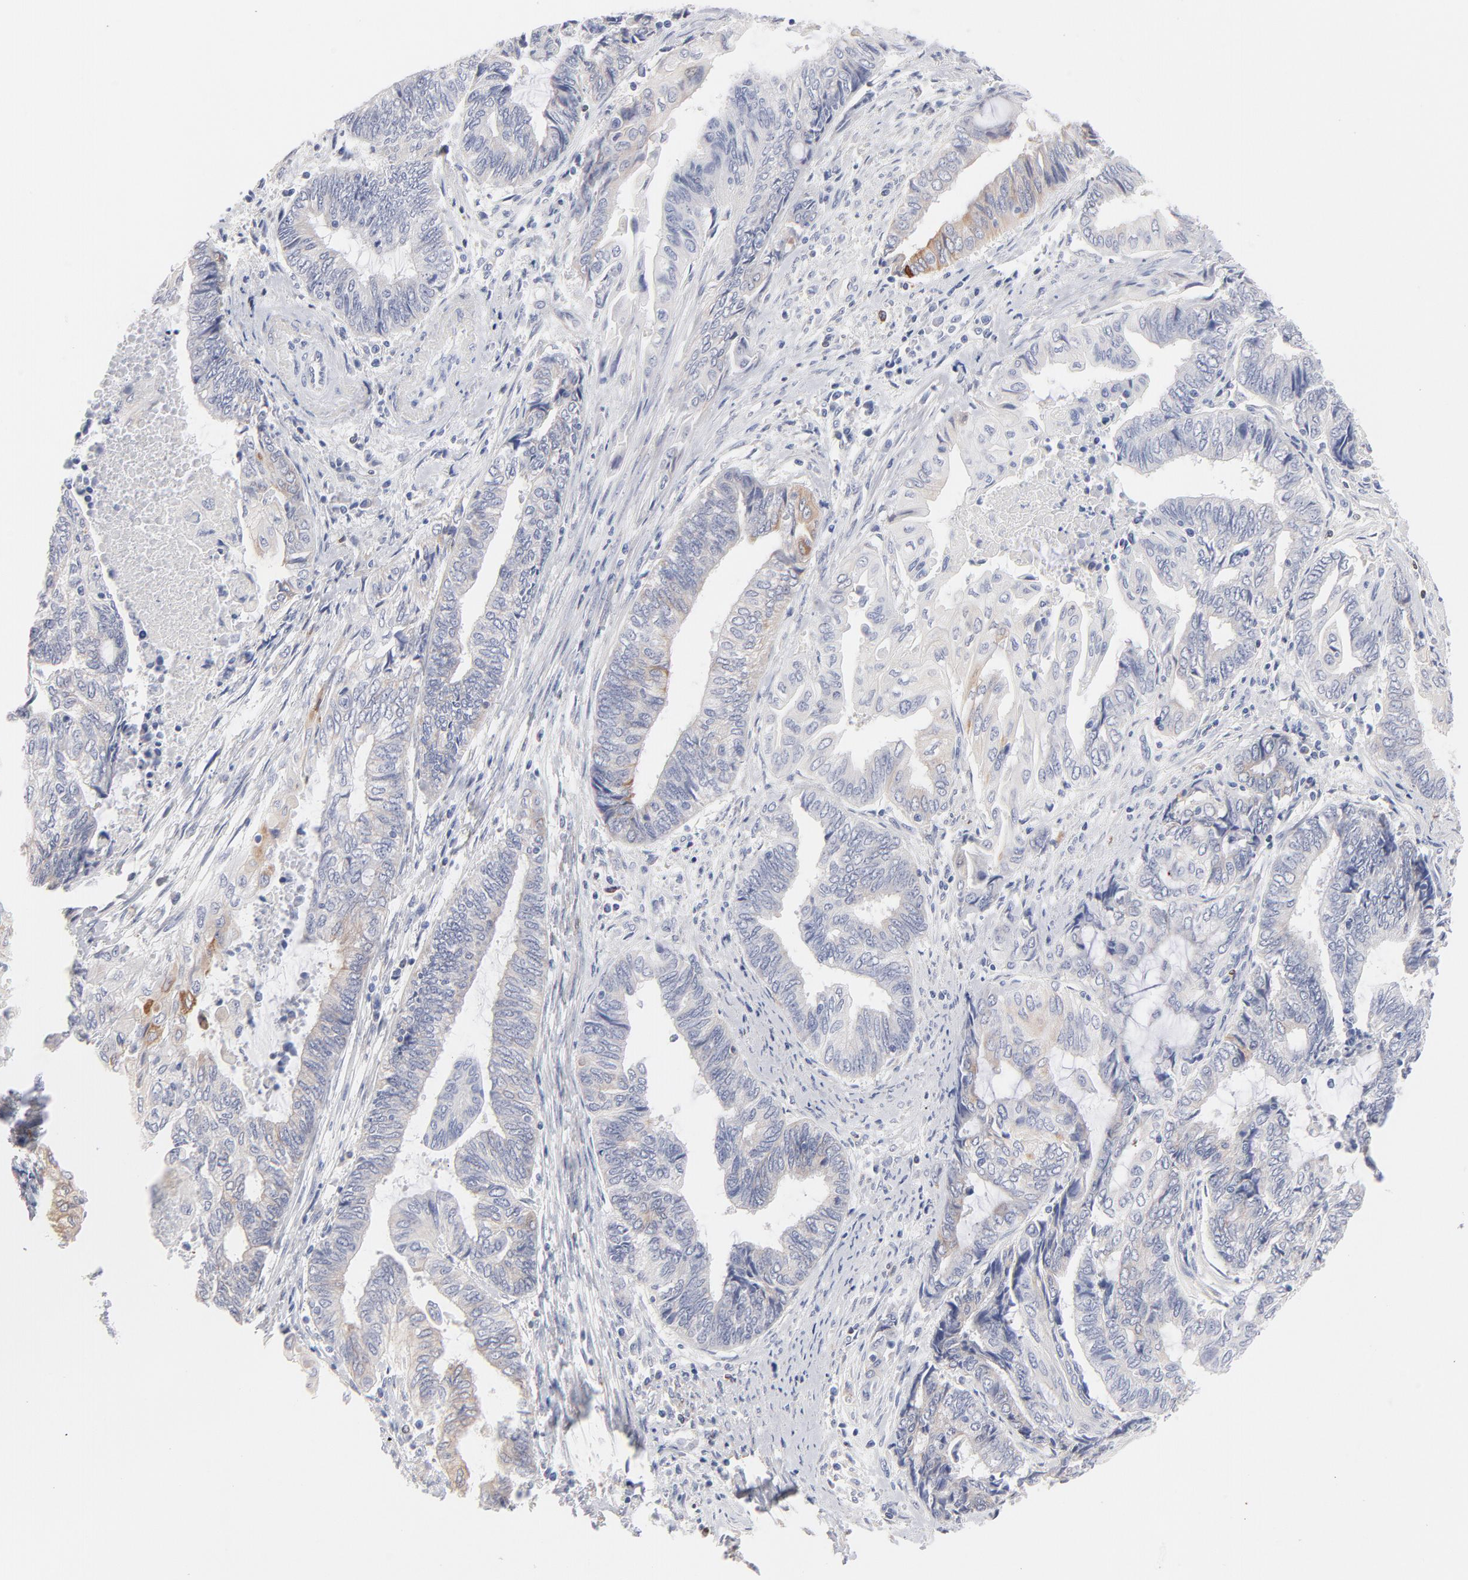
{"staining": {"intensity": "moderate", "quantity": "<25%", "location": "cytoplasmic/membranous"}, "tissue": "endometrial cancer", "cell_type": "Tumor cells", "image_type": "cancer", "snomed": [{"axis": "morphology", "description": "Adenocarcinoma, NOS"}, {"axis": "topography", "description": "Uterus"}, {"axis": "topography", "description": "Endometrium"}], "caption": "This is an image of IHC staining of endometrial cancer, which shows moderate positivity in the cytoplasmic/membranous of tumor cells.", "gene": "MID1", "patient": {"sex": "female", "age": 70}}